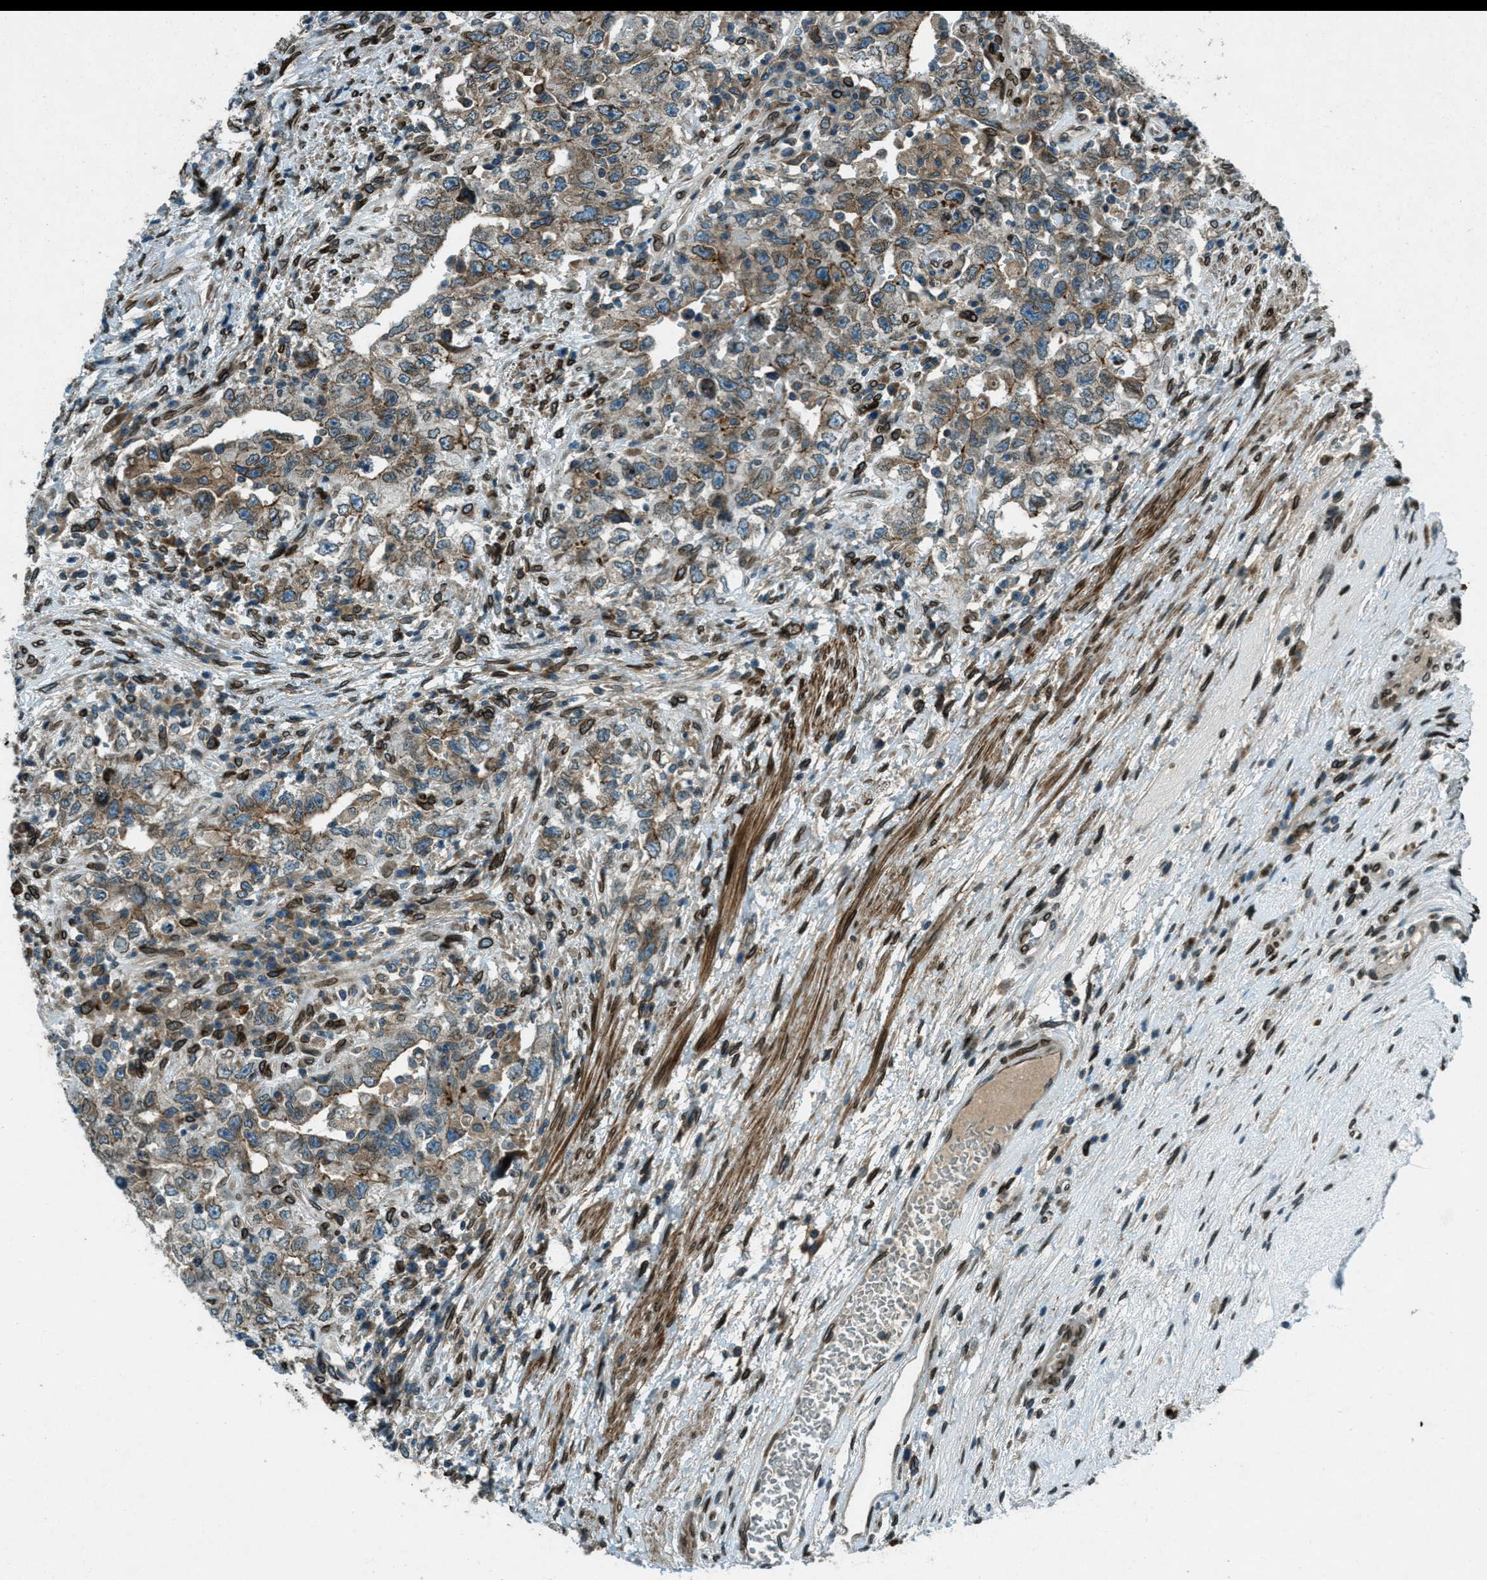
{"staining": {"intensity": "moderate", "quantity": ">75%", "location": "cytoplasmic/membranous,nuclear"}, "tissue": "testis cancer", "cell_type": "Tumor cells", "image_type": "cancer", "snomed": [{"axis": "morphology", "description": "Carcinoma, Embryonal, NOS"}, {"axis": "topography", "description": "Testis"}], "caption": "Moderate cytoplasmic/membranous and nuclear protein positivity is present in approximately >75% of tumor cells in testis cancer (embryonal carcinoma).", "gene": "LEMD2", "patient": {"sex": "male", "age": 26}}